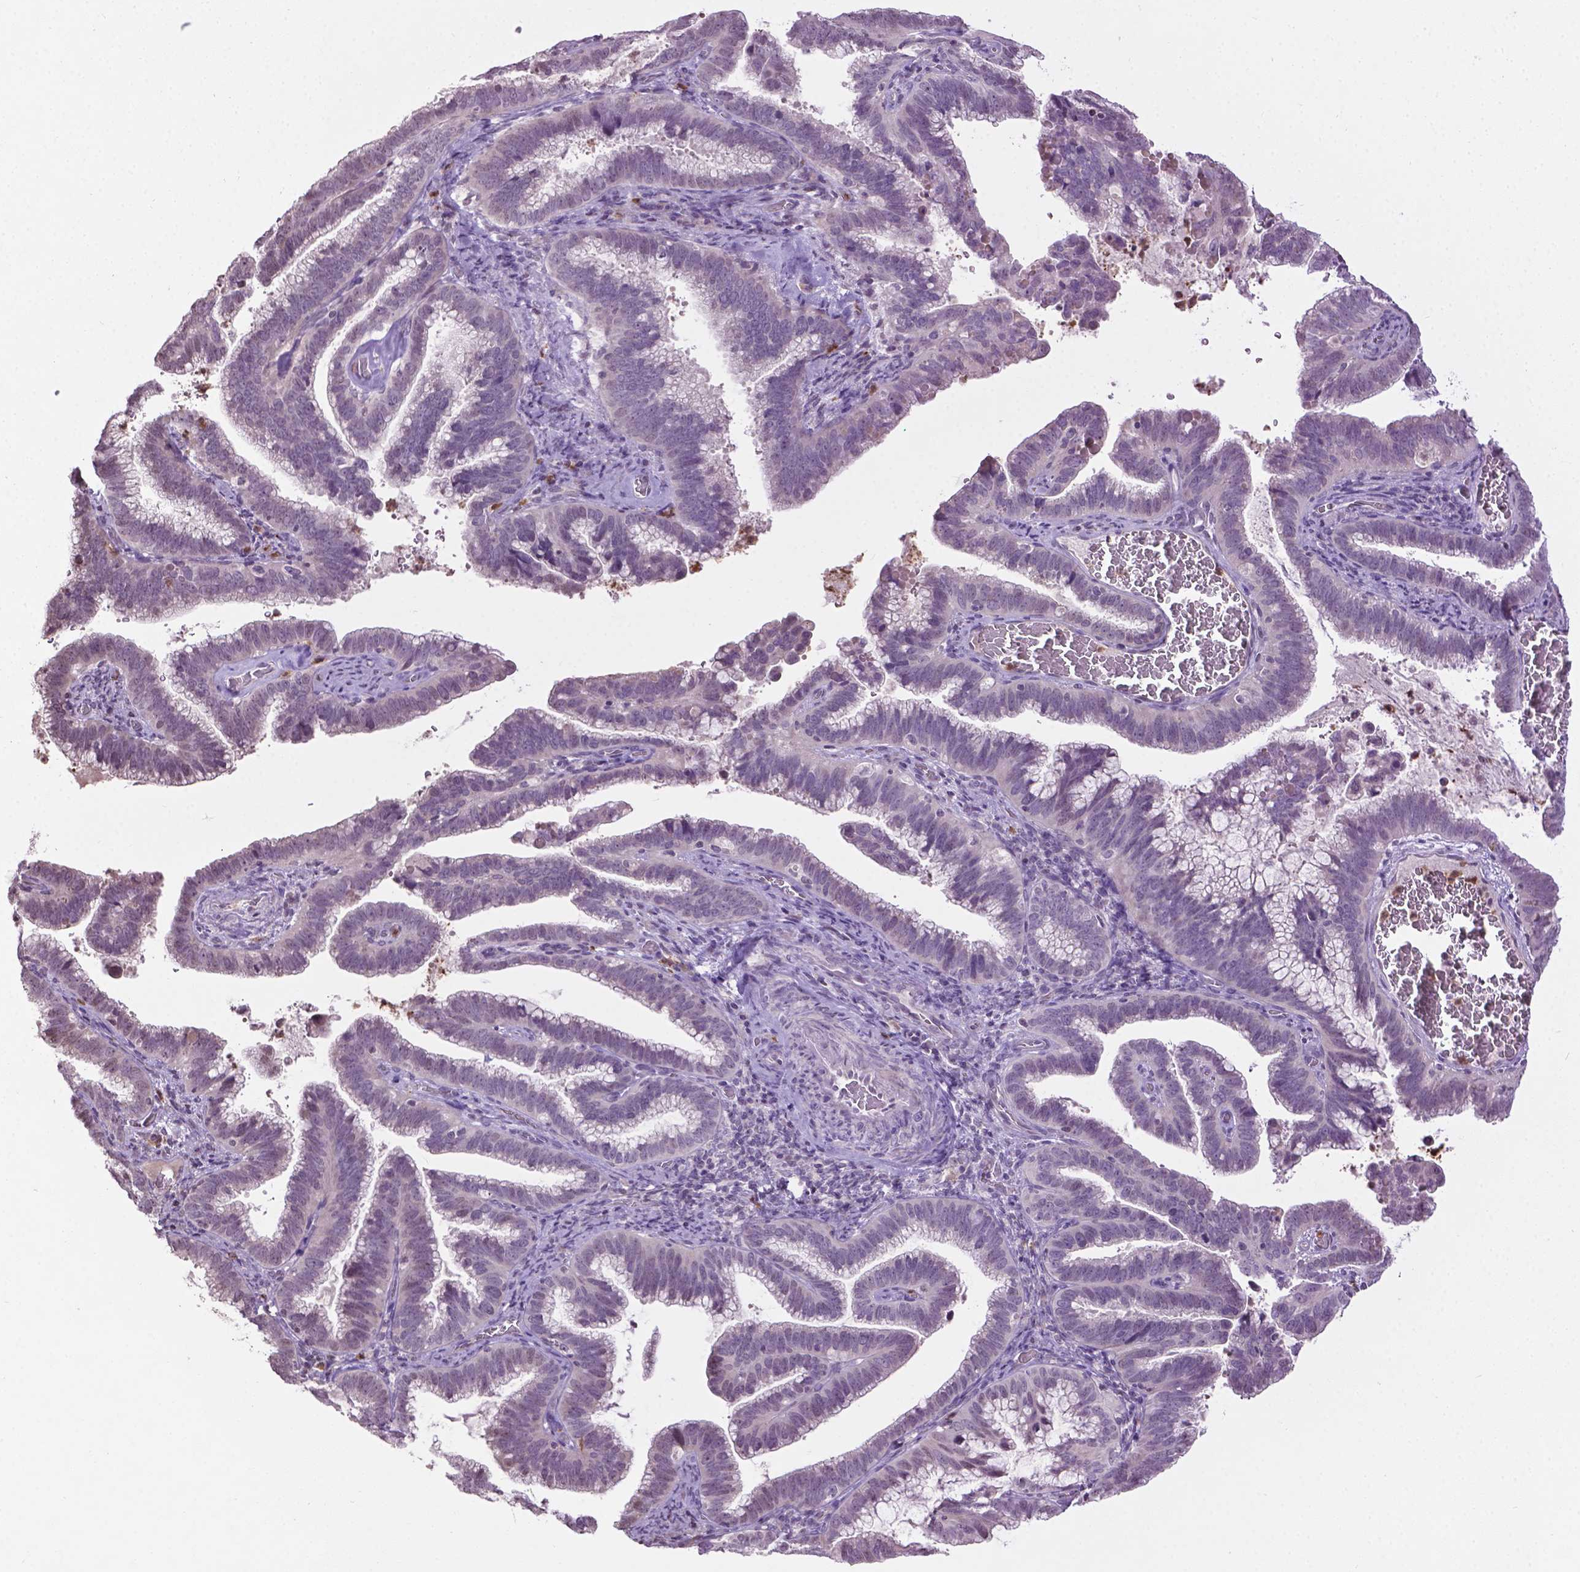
{"staining": {"intensity": "negative", "quantity": "none", "location": "none"}, "tissue": "cervical cancer", "cell_type": "Tumor cells", "image_type": "cancer", "snomed": [{"axis": "morphology", "description": "Adenocarcinoma, NOS"}, {"axis": "topography", "description": "Cervix"}], "caption": "IHC histopathology image of neoplastic tissue: adenocarcinoma (cervical) stained with DAB displays no significant protein expression in tumor cells. Brightfield microscopy of immunohistochemistry stained with DAB (brown) and hematoxylin (blue), captured at high magnification.", "gene": "NTNG2", "patient": {"sex": "female", "age": 61}}